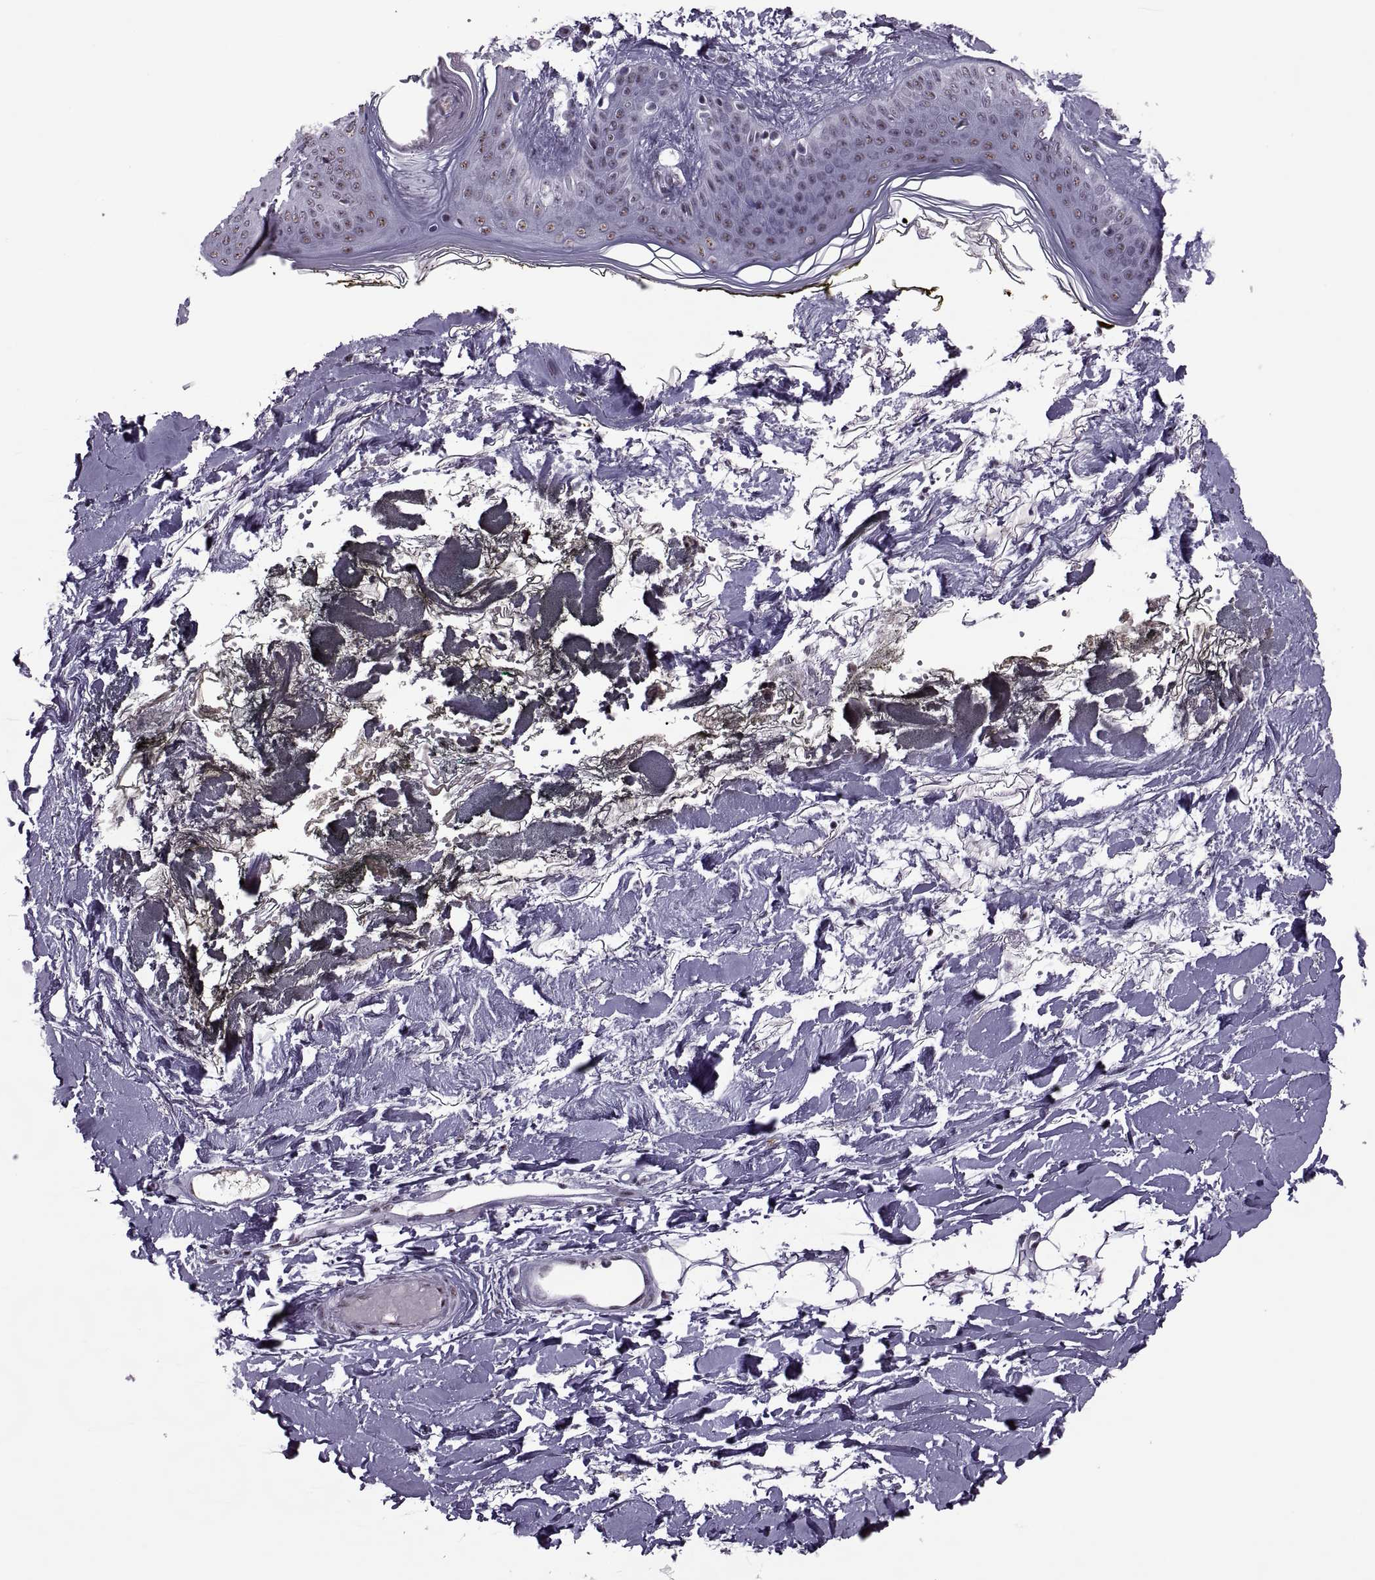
{"staining": {"intensity": "negative", "quantity": "none", "location": "none"}, "tissue": "skin", "cell_type": "Fibroblasts", "image_type": "normal", "snomed": [{"axis": "morphology", "description": "Normal tissue, NOS"}, {"axis": "topography", "description": "Skin"}], "caption": "Protein analysis of normal skin shows no significant staining in fibroblasts.", "gene": "MAGEA4", "patient": {"sex": "female", "age": 34}}